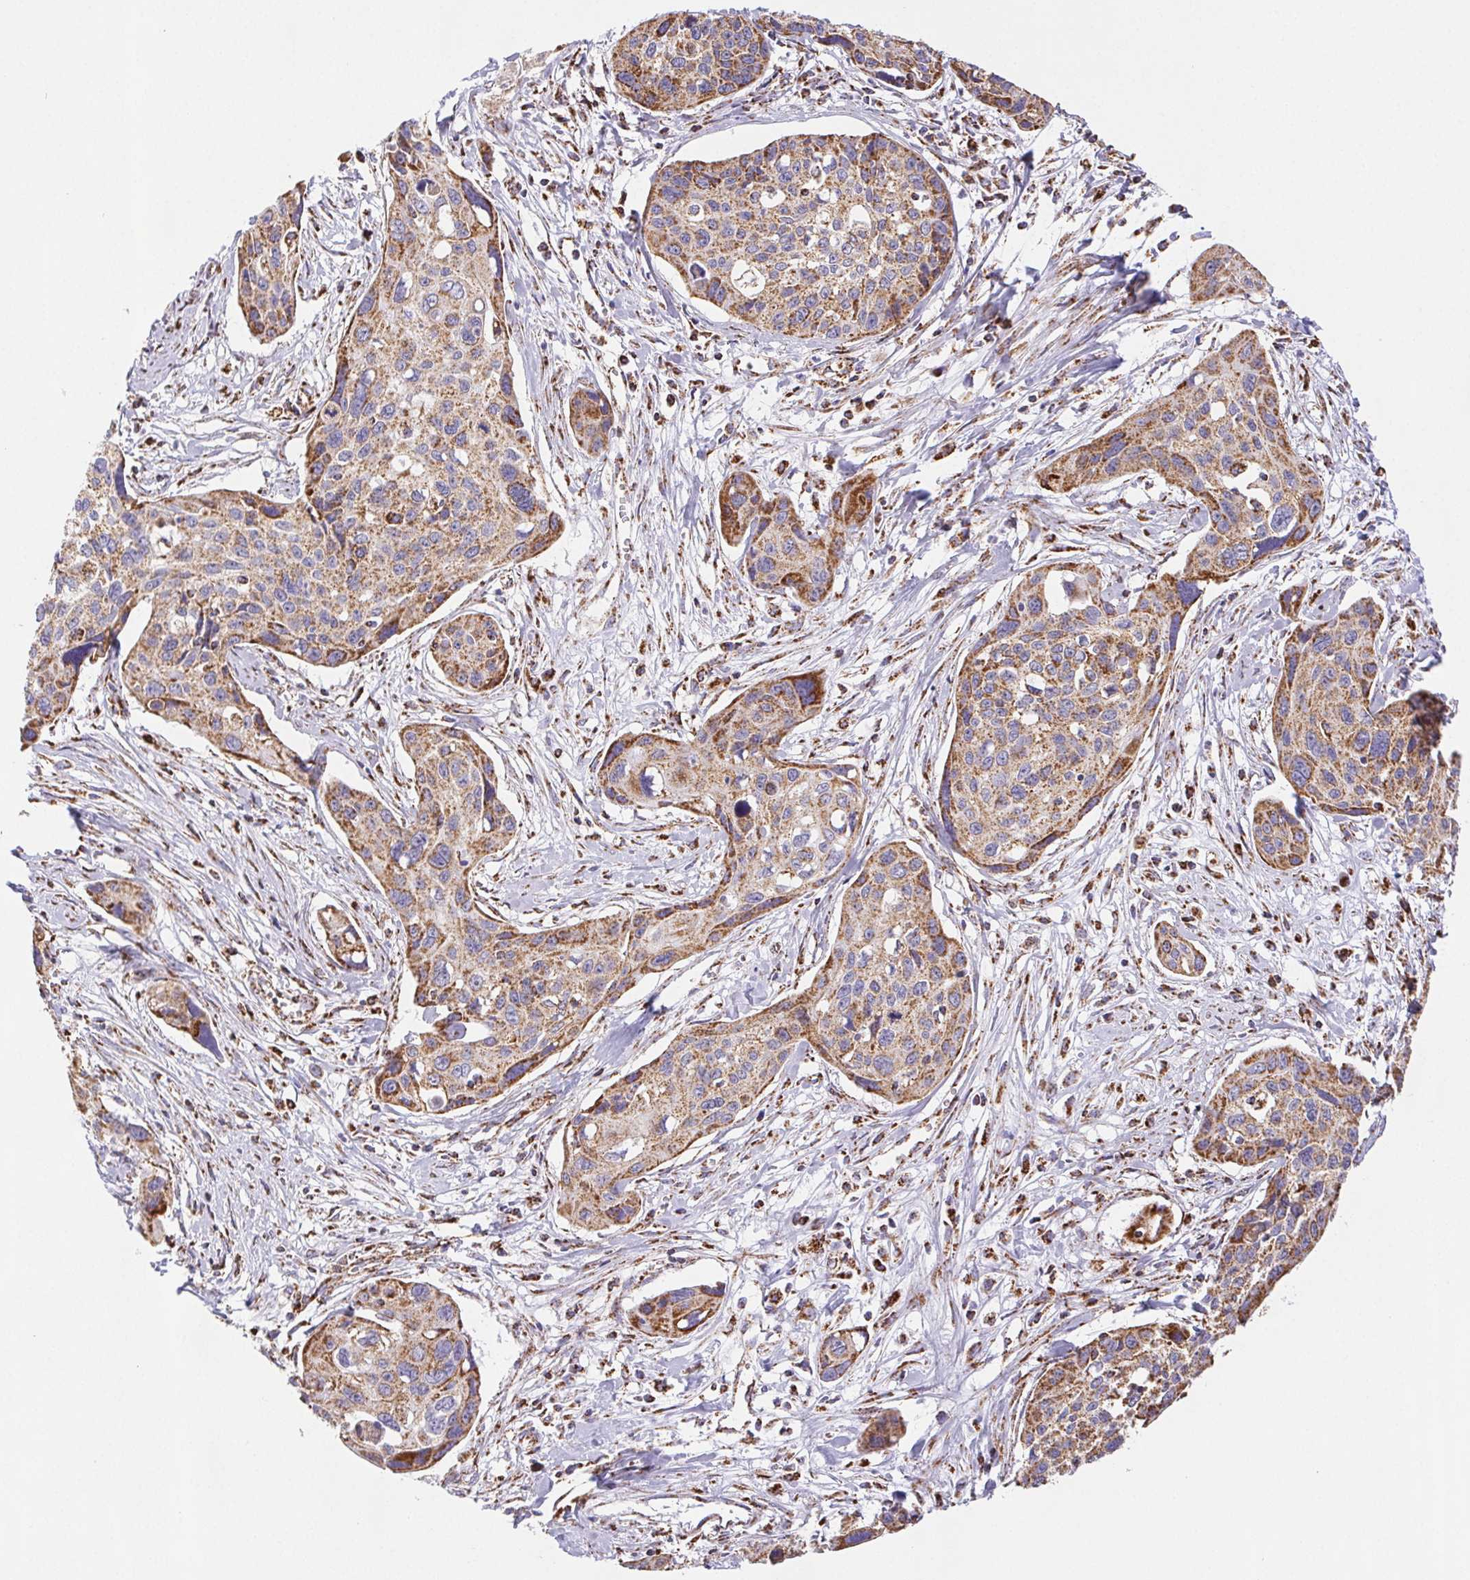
{"staining": {"intensity": "moderate", "quantity": ">75%", "location": "cytoplasmic/membranous"}, "tissue": "cervical cancer", "cell_type": "Tumor cells", "image_type": "cancer", "snomed": [{"axis": "morphology", "description": "Squamous cell carcinoma, NOS"}, {"axis": "topography", "description": "Cervix"}], "caption": "Human cervical cancer (squamous cell carcinoma) stained with a protein marker shows moderate staining in tumor cells.", "gene": "NIPSNAP2", "patient": {"sex": "female", "age": 31}}